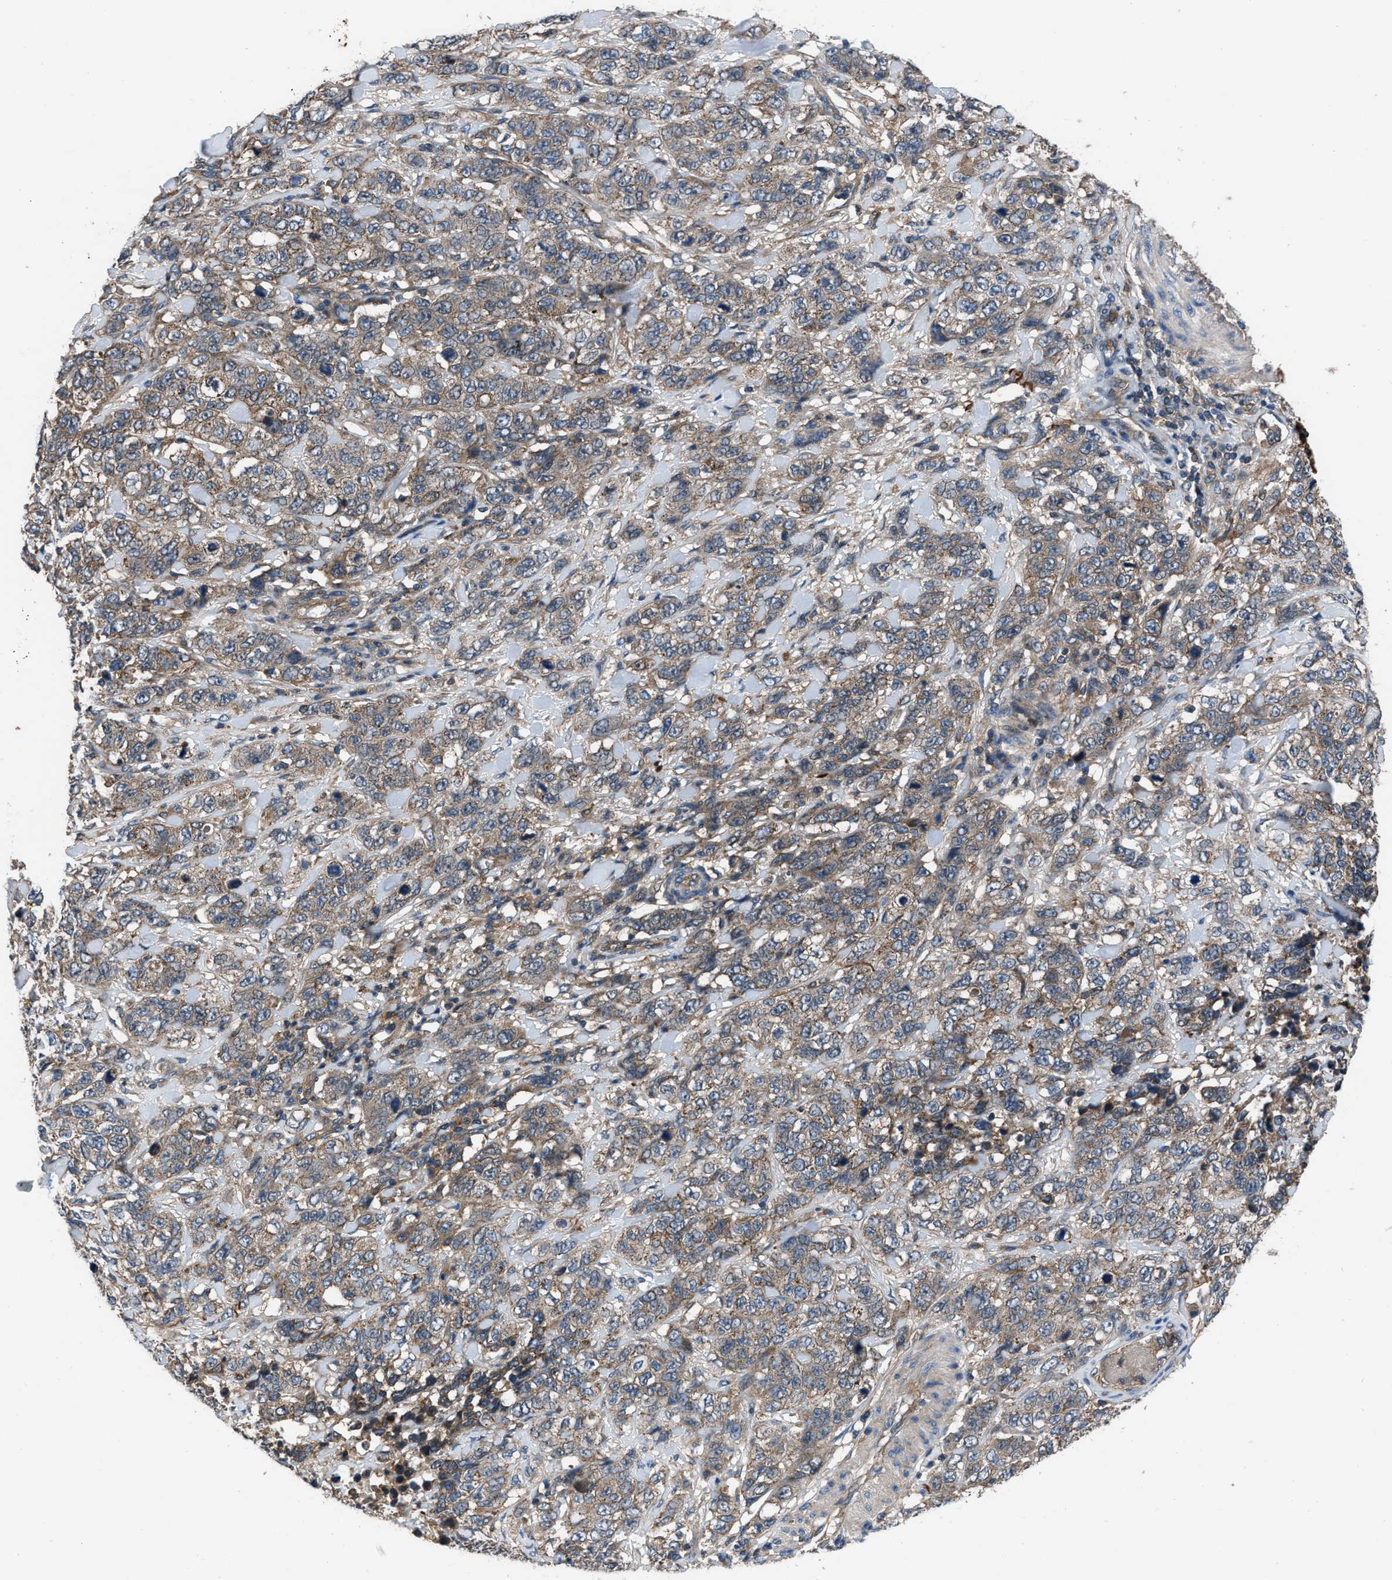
{"staining": {"intensity": "moderate", "quantity": ">75%", "location": "cytoplasmic/membranous"}, "tissue": "stomach cancer", "cell_type": "Tumor cells", "image_type": "cancer", "snomed": [{"axis": "morphology", "description": "Adenocarcinoma, NOS"}, {"axis": "topography", "description": "Stomach"}], "caption": "This is an image of immunohistochemistry staining of stomach cancer, which shows moderate expression in the cytoplasmic/membranous of tumor cells.", "gene": "USP25", "patient": {"sex": "male", "age": 48}}